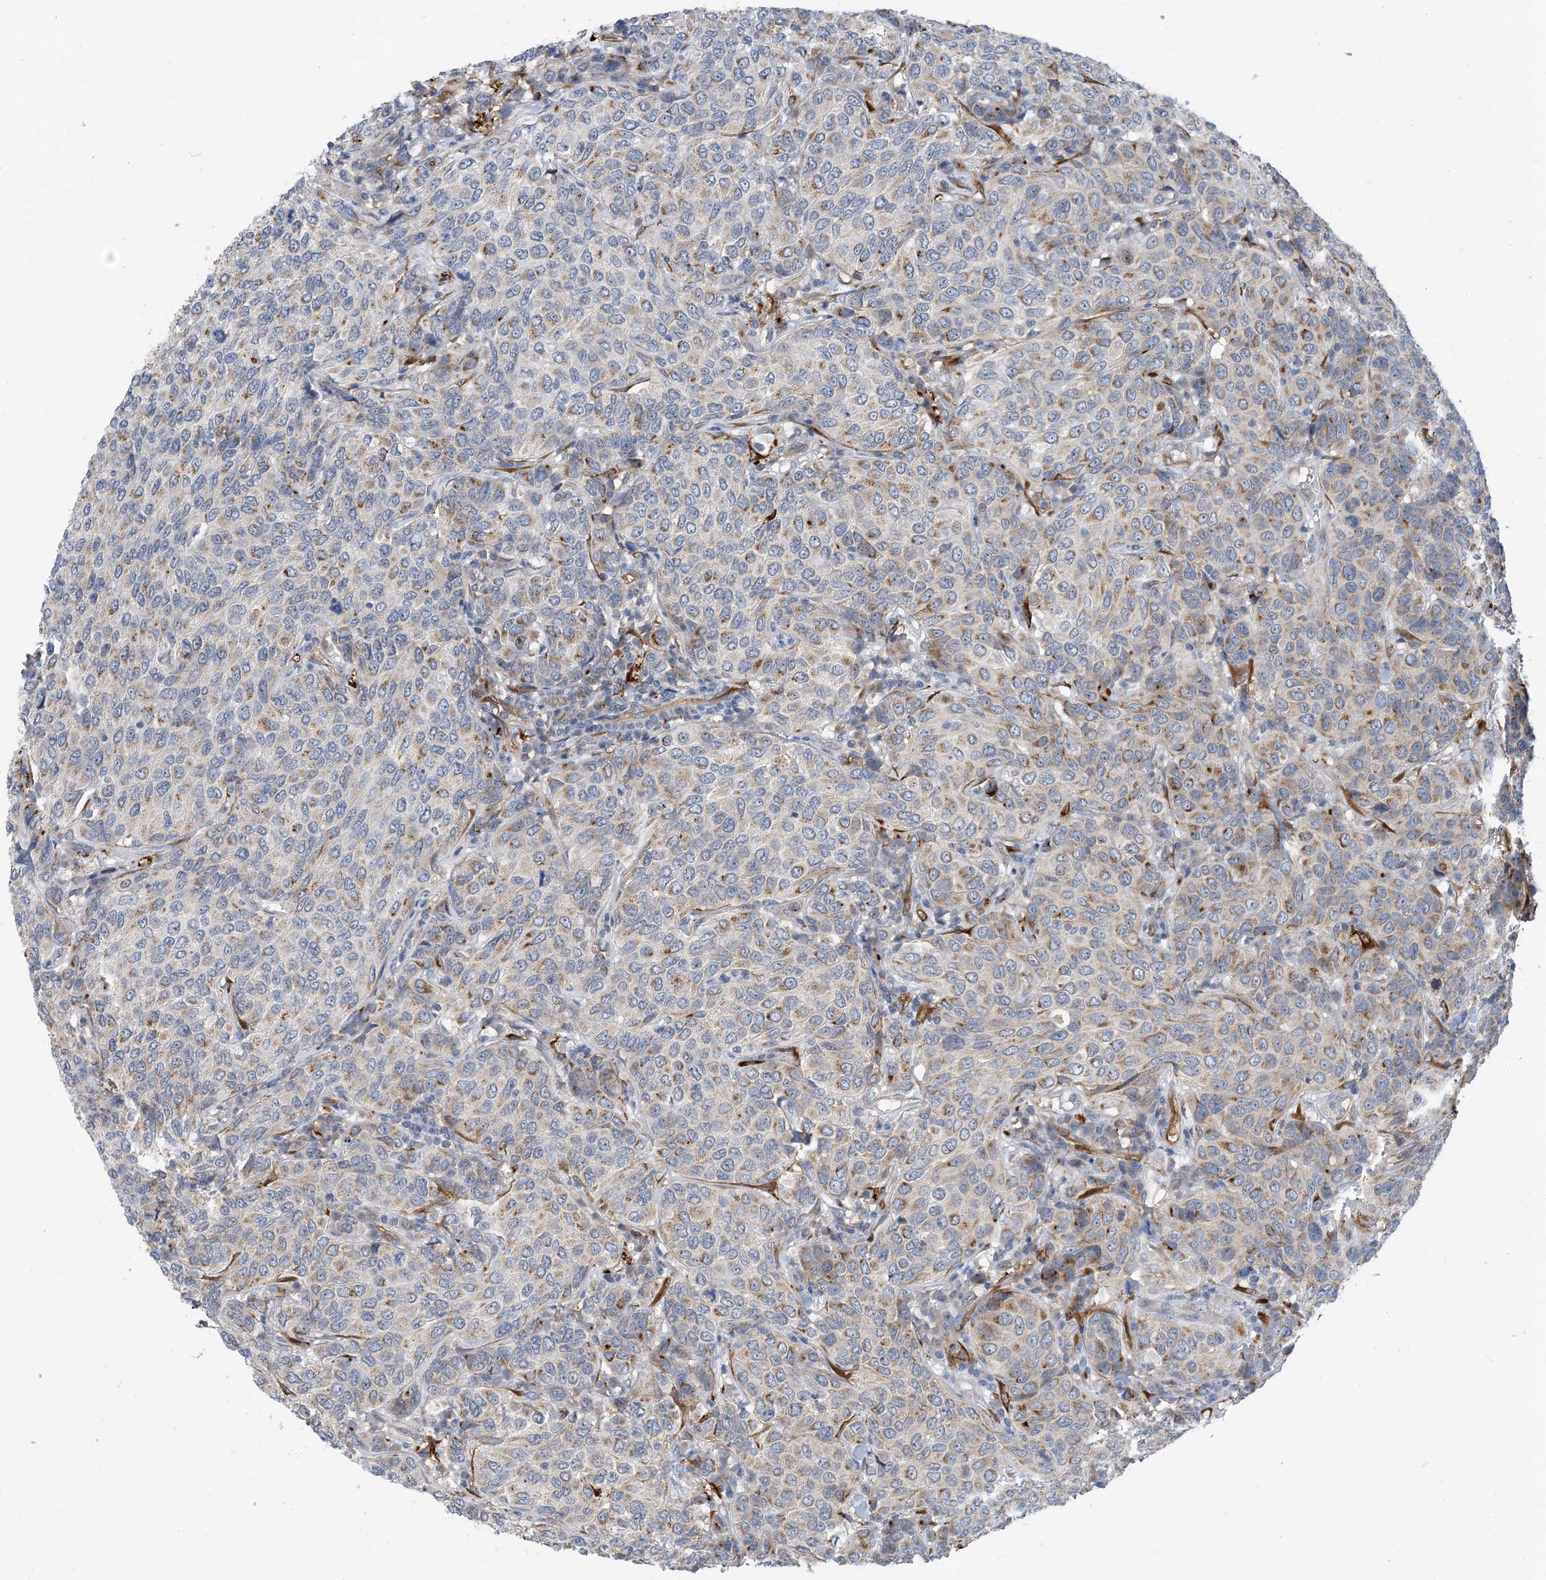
{"staining": {"intensity": "weak", "quantity": "25%-75%", "location": "cytoplasmic/membranous"}, "tissue": "breast cancer", "cell_type": "Tumor cells", "image_type": "cancer", "snomed": [{"axis": "morphology", "description": "Duct carcinoma"}, {"axis": "topography", "description": "Breast"}], "caption": "This image reveals invasive ductal carcinoma (breast) stained with immunohistochemistry to label a protein in brown. The cytoplasmic/membranous of tumor cells show weak positivity for the protein. Nuclei are counter-stained blue.", "gene": "EIF2A", "patient": {"sex": "female", "age": 55}}